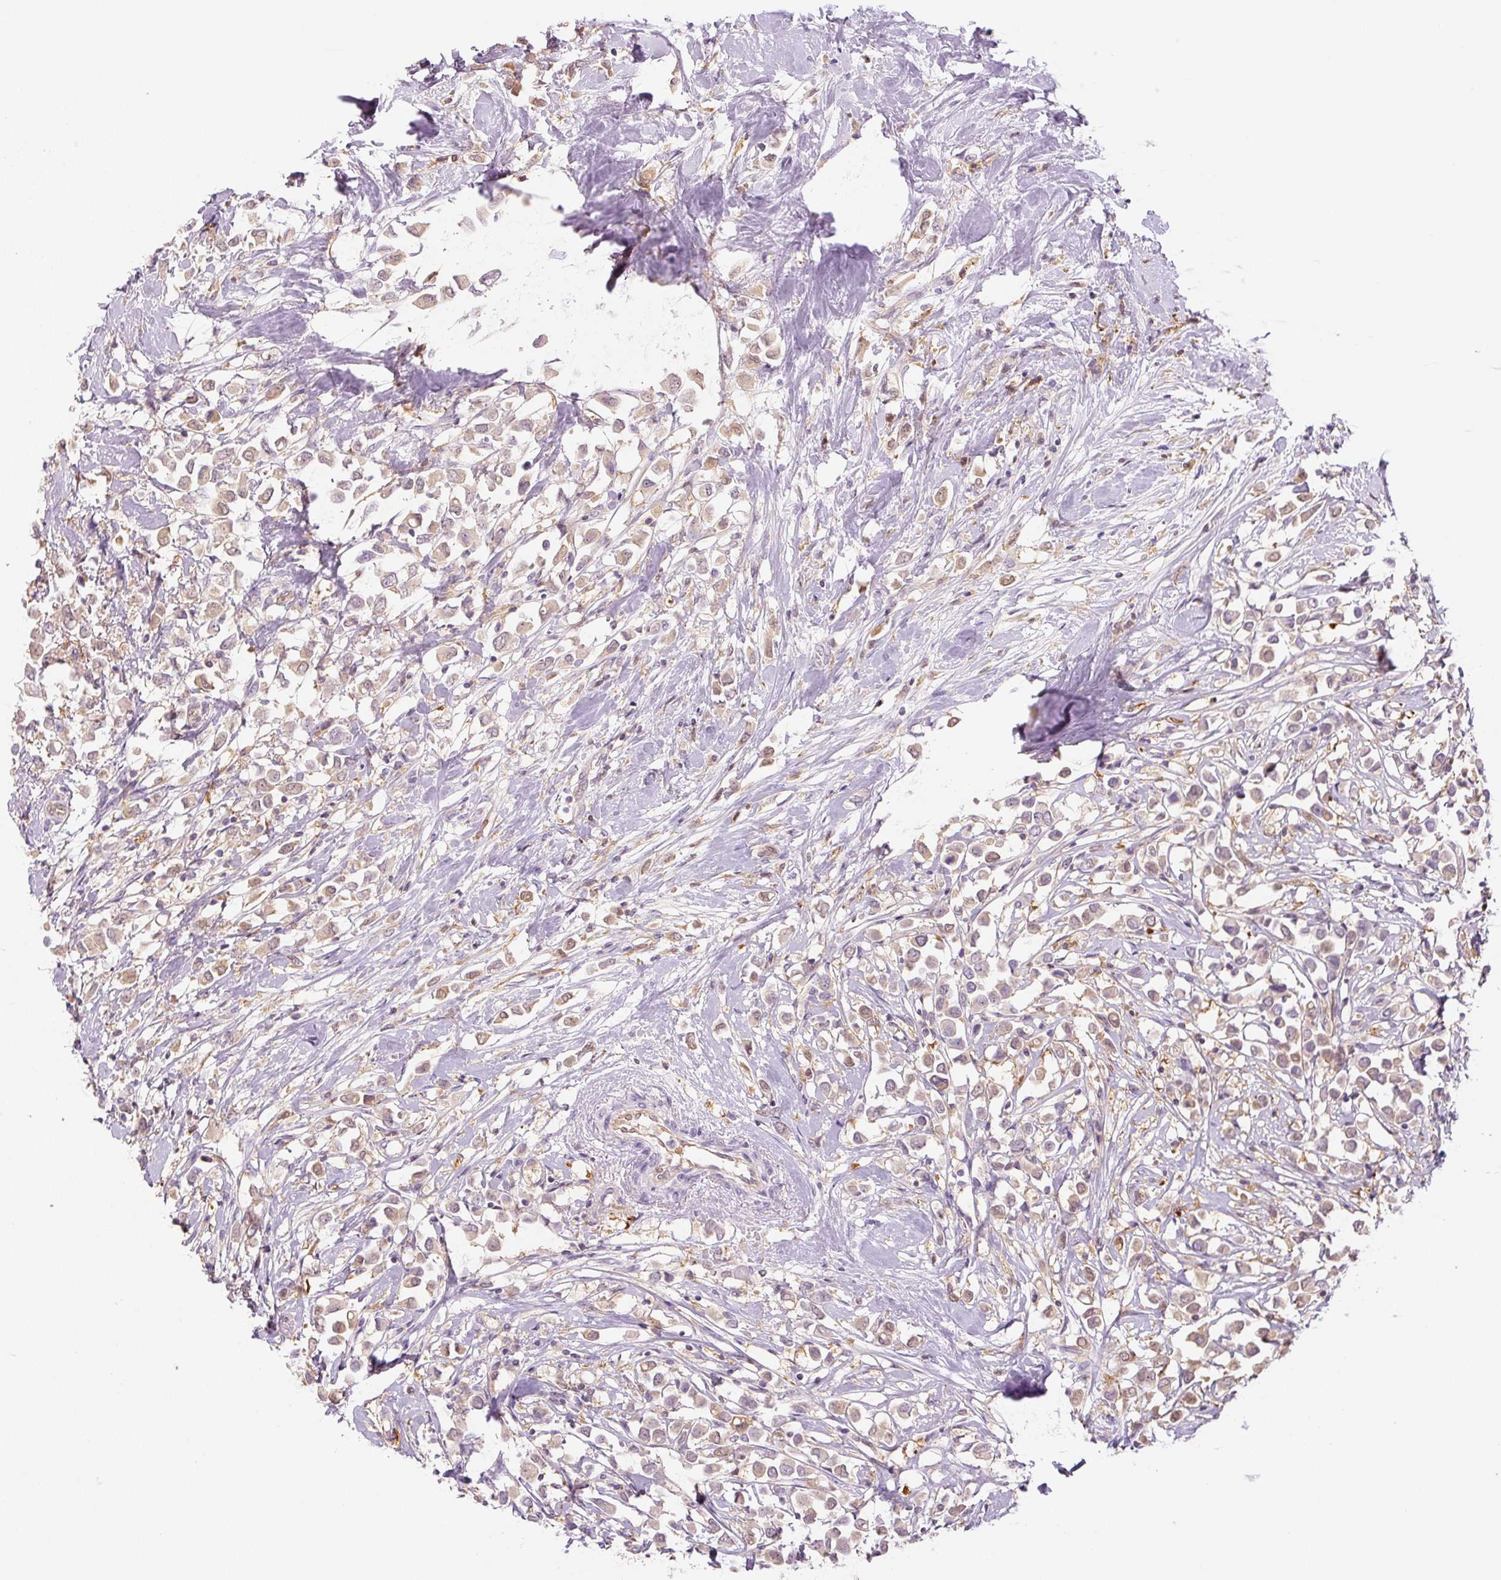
{"staining": {"intensity": "weak", "quantity": ">75%", "location": "cytoplasmic/membranous"}, "tissue": "breast cancer", "cell_type": "Tumor cells", "image_type": "cancer", "snomed": [{"axis": "morphology", "description": "Duct carcinoma"}, {"axis": "topography", "description": "Breast"}], "caption": "IHC of human breast intraductal carcinoma demonstrates low levels of weak cytoplasmic/membranous staining in approximately >75% of tumor cells.", "gene": "SPSB2", "patient": {"sex": "female", "age": 61}}